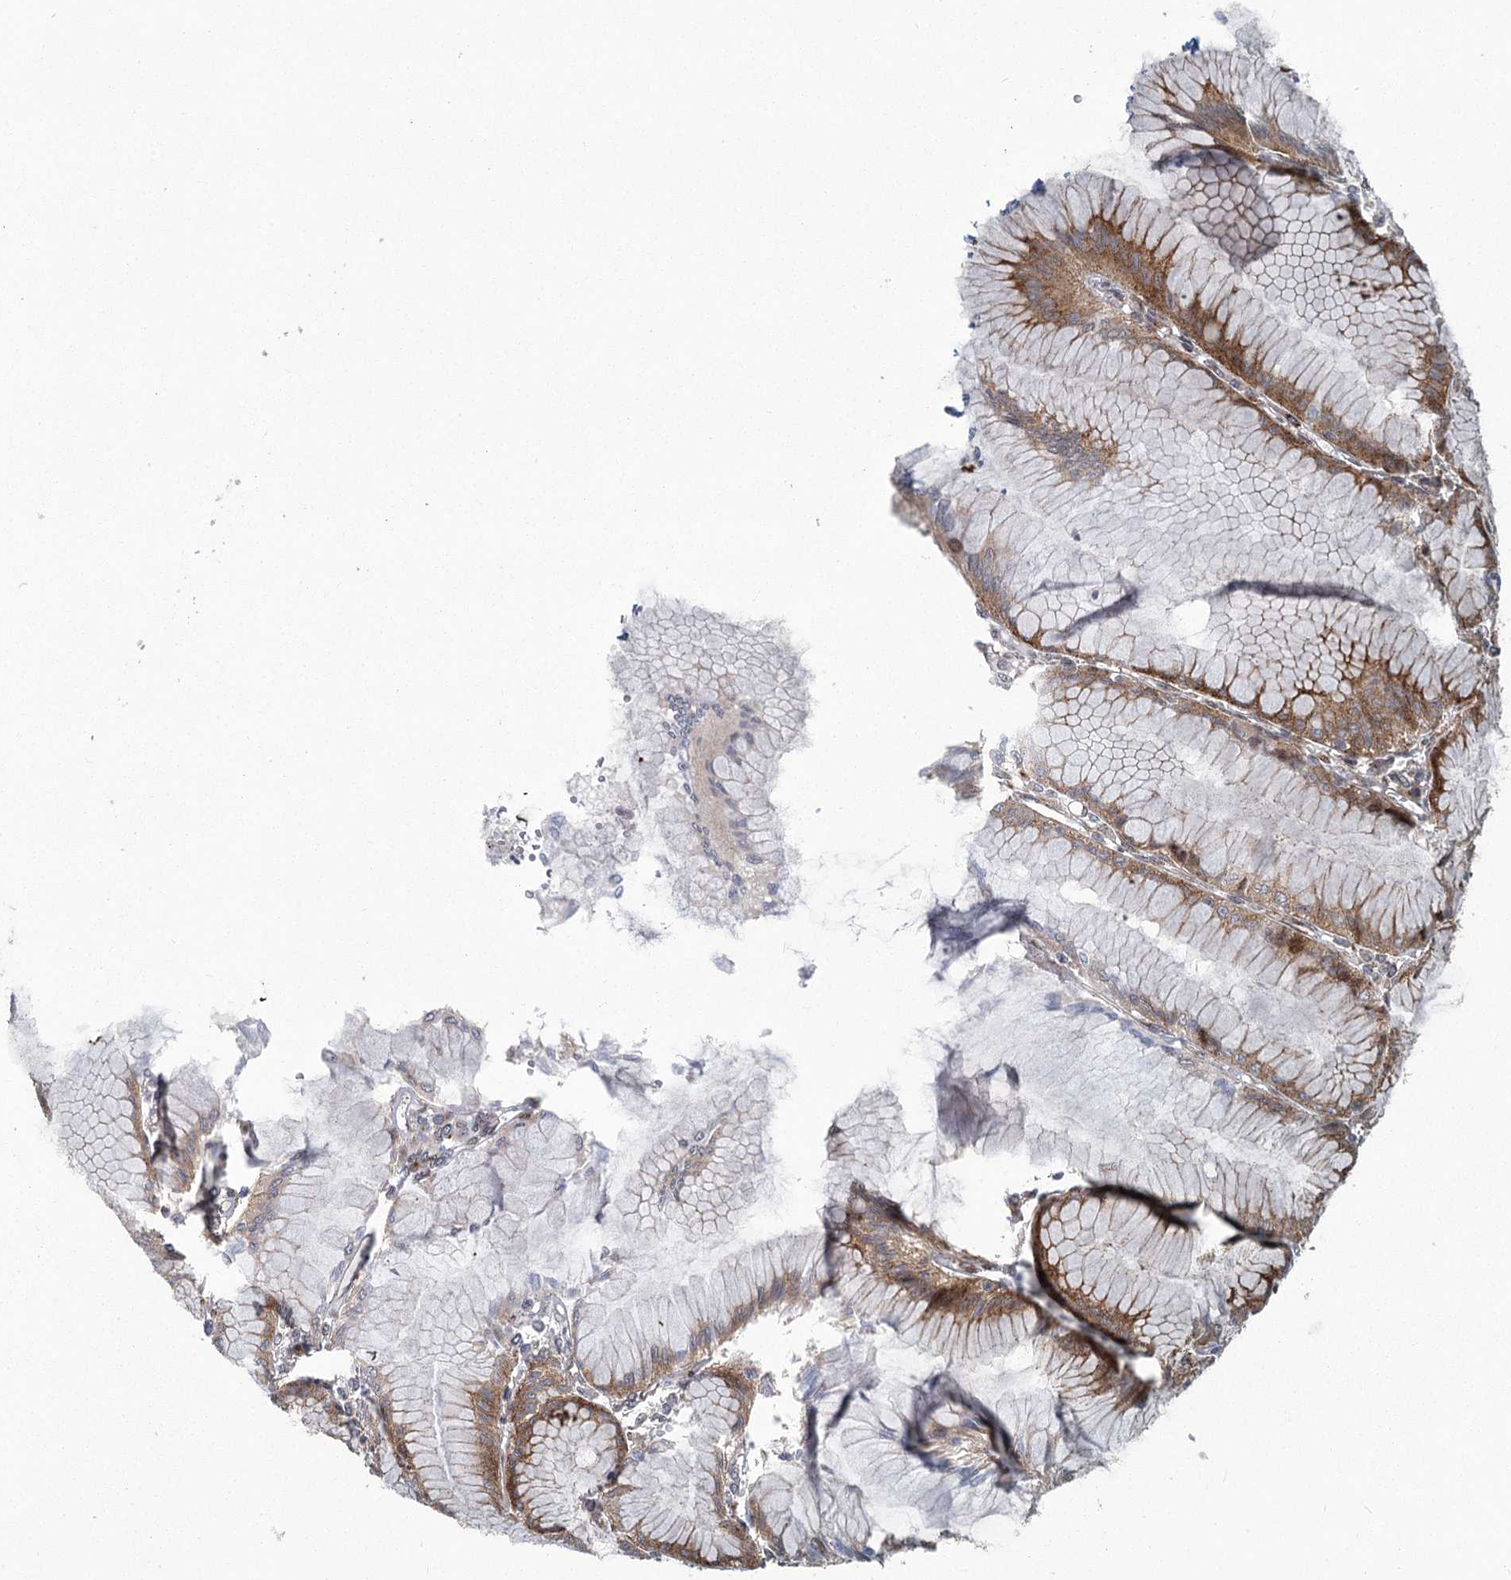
{"staining": {"intensity": "strong", "quantity": ">75%", "location": "cytoplasmic/membranous"}, "tissue": "stomach", "cell_type": "Glandular cells", "image_type": "normal", "snomed": [{"axis": "morphology", "description": "Normal tissue, NOS"}, {"axis": "topography", "description": "Stomach"}], "caption": "Immunohistochemical staining of unremarkable stomach reveals >75% levels of strong cytoplasmic/membranous protein positivity in approximately >75% of glandular cells. (Brightfield microscopy of DAB IHC at high magnification).", "gene": "PARM1", "patient": {"sex": "female", "age": 57}}